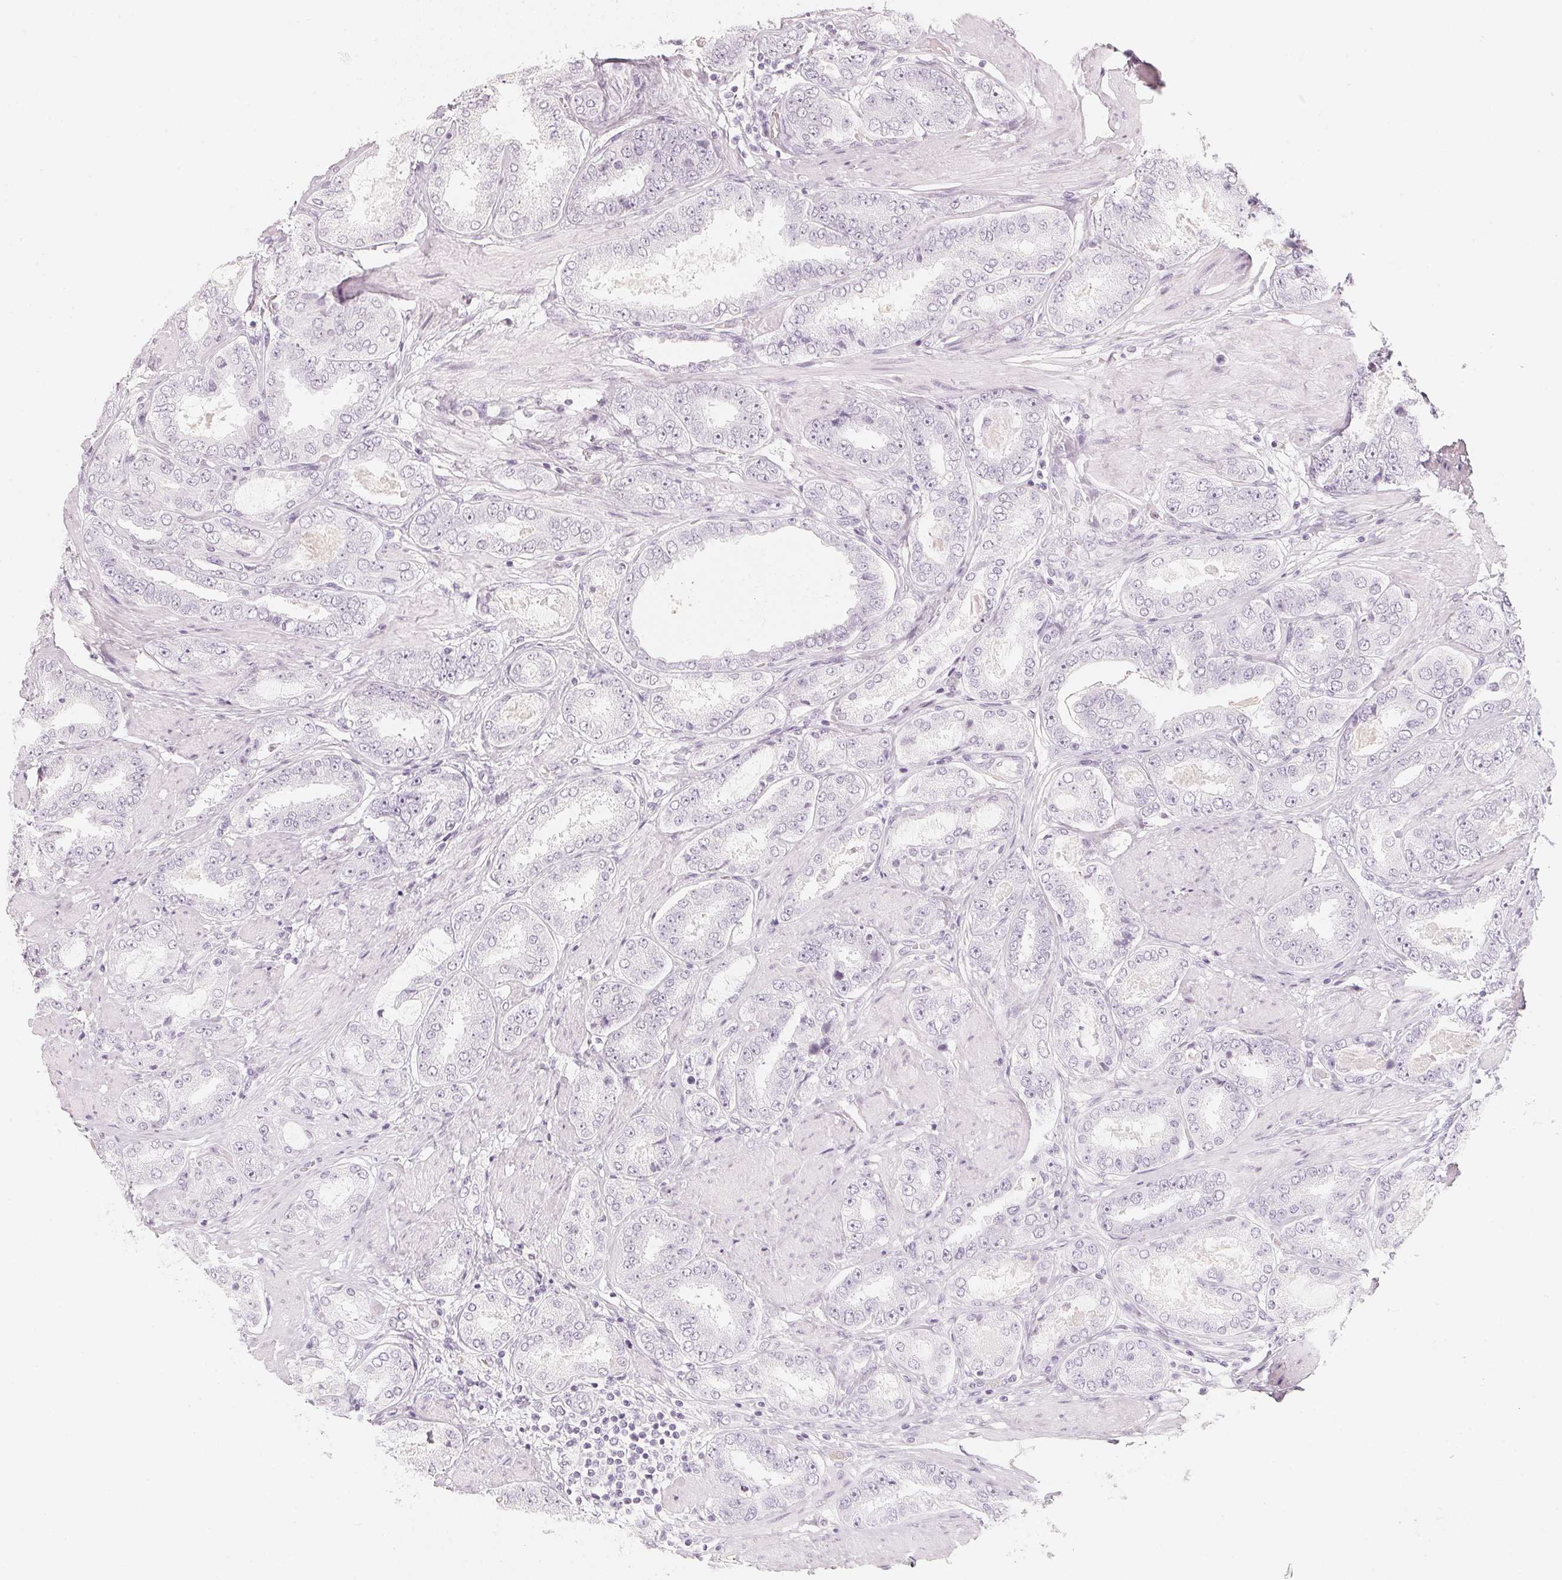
{"staining": {"intensity": "negative", "quantity": "none", "location": "none"}, "tissue": "prostate cancer", "cell_type": "Tumor cells", "image_type": "cancer", "snomed": [{"axis": "morphology", "description": "Adenocarcinoma, High grade"}, {"axis": "topography", "description": "Prostate"}], "caption": "Prostate high-grade adenocarcinoma stained for a protein using immunohistochemistry shows no staining tumor cells.", "gene": "SLC22A8", "patient": {"sex": "male", "age": 63}}